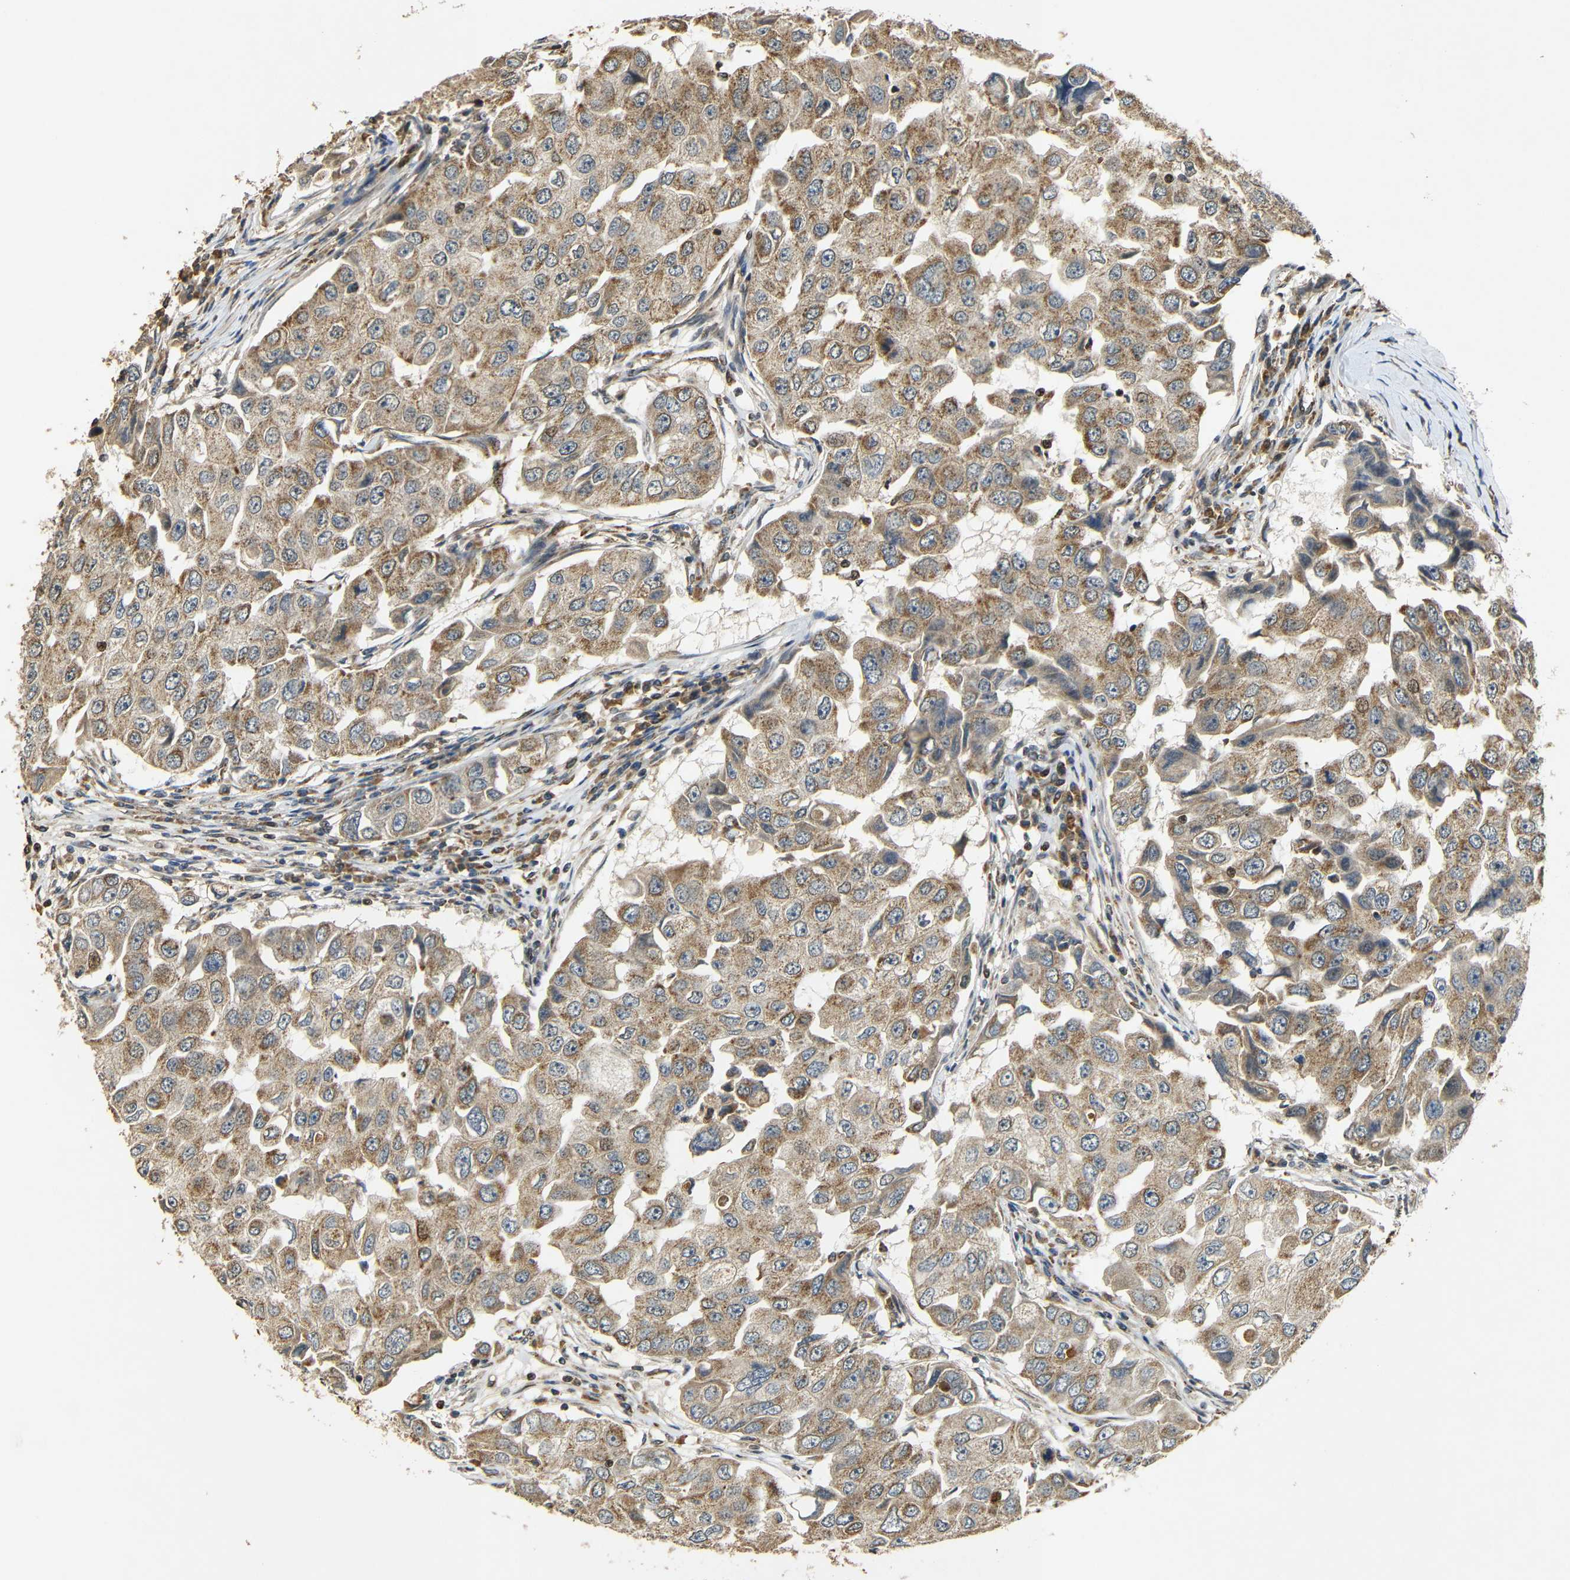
{"staining": {"intensity": "moderate", "quantity": ">75%", "location": "cytoplasmic/membranous"}, "tissue": "breast cancer", "cell_type": "Tumor cells", "image_type": "cancer", "snomed": [{"axis": "morphology", "description": "Duct carcinoma"}, {"axis": "topography", "description": "Breast"}], "caption": "An image showing moderate cytoplasmic/membranous staining in about >75% of tumor cells in breast infiltrating ductal carcinoma, as visualized by brown immunohistochemical staining.", "gene": "KAZALD1", "patient": {"sex": "female", "age": 27}}